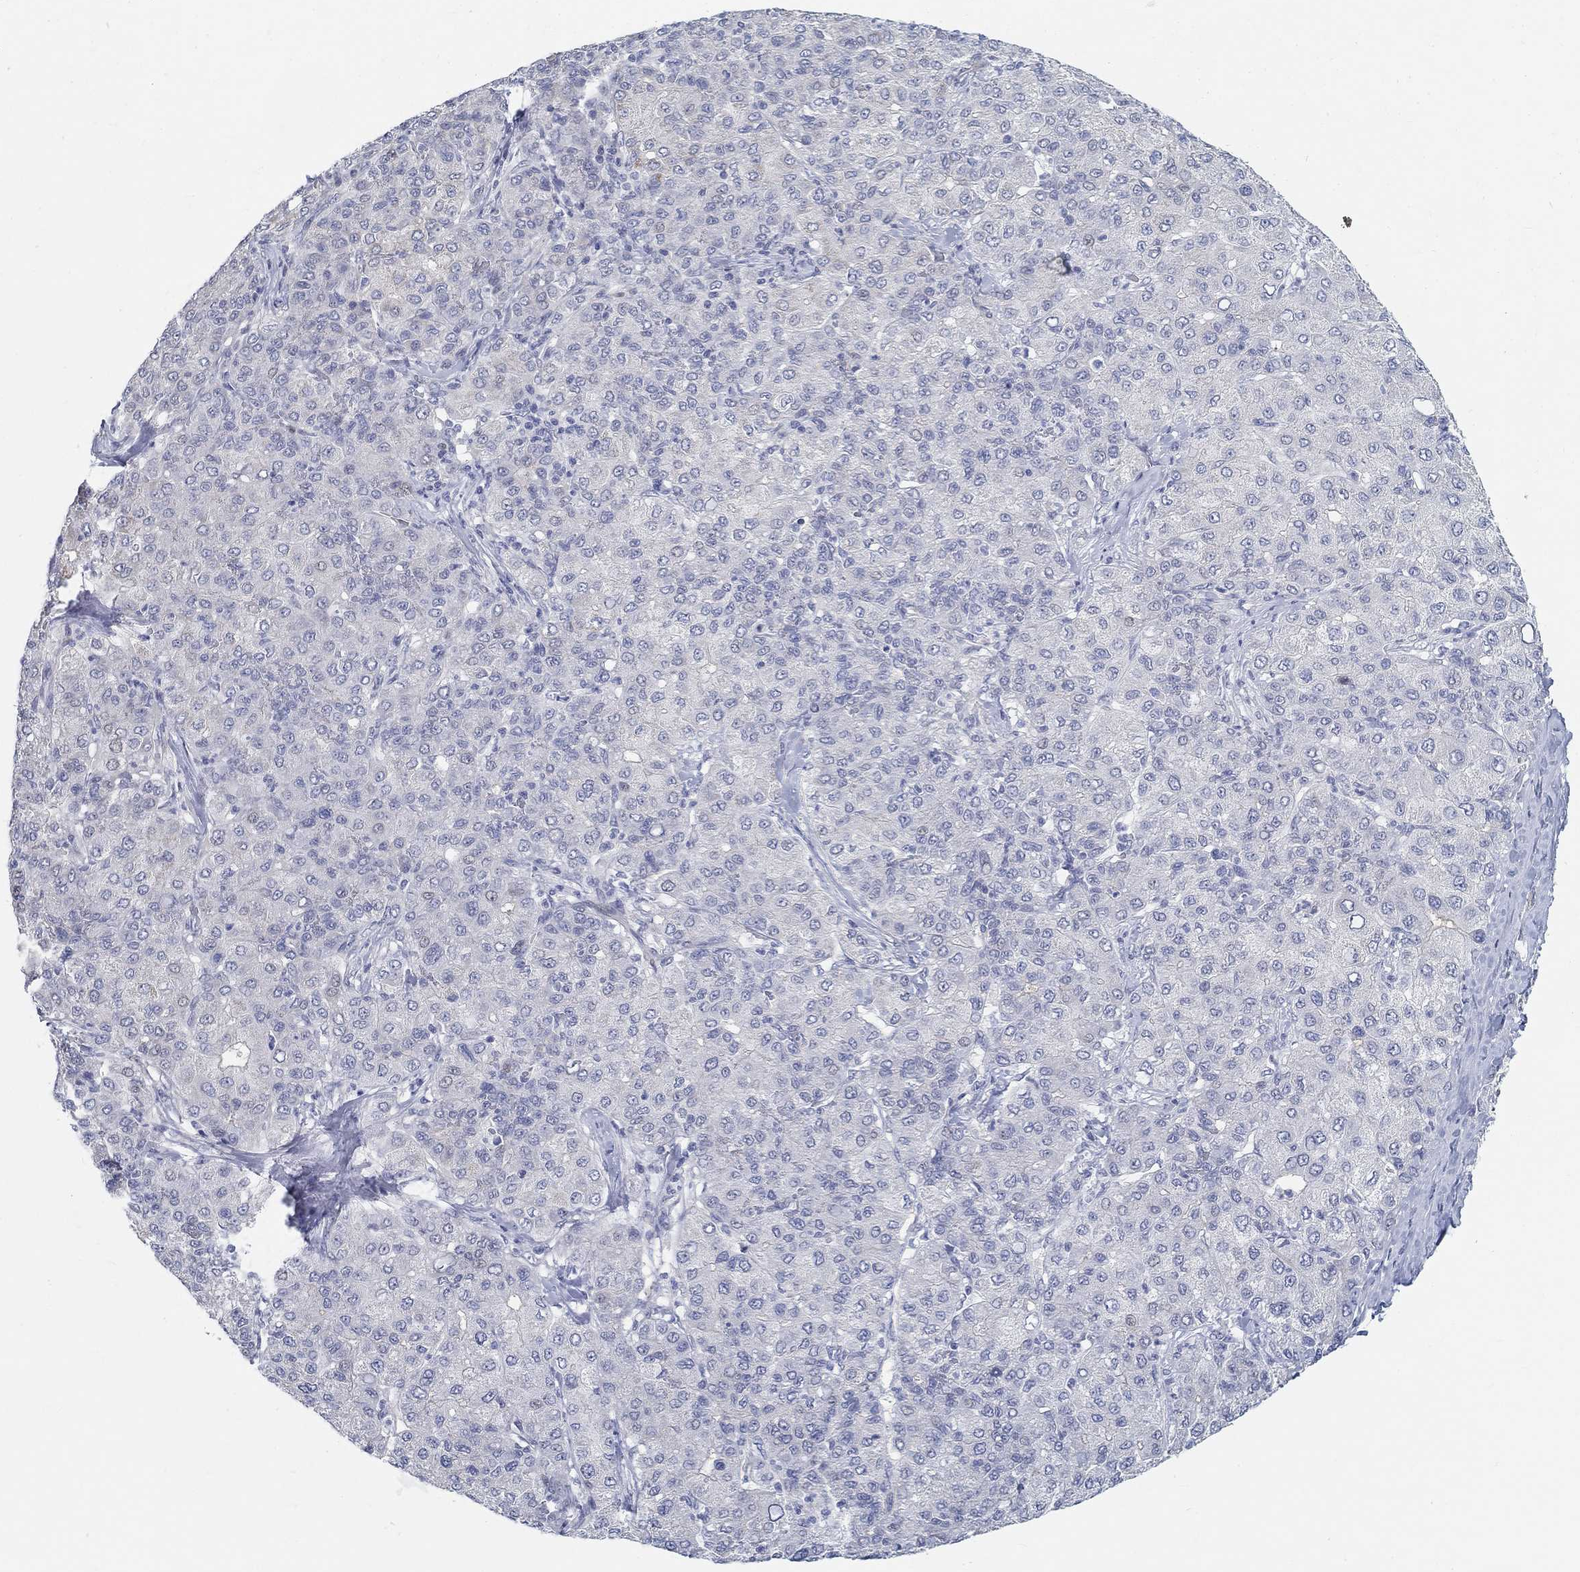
{"staining": {"intensity": "negative", "quantity": "none", "location": "none"}, "tissue": "liver cancer", "cell_type": "Tumor cells", "image_type": "cancer", "snomed": [{"axis": "morphology", "description": "Carcinoma, Hepatocellular, NOS"}, {"axis": "topography", "description": "Liver"}], "caption": "Liver cancer (hepatocellular carcinoma) stained for a protein using IHC demonstrates no staining tumor cells.", "gene": "SNTG2", "patient": {"sex": "male", "age": 65}}